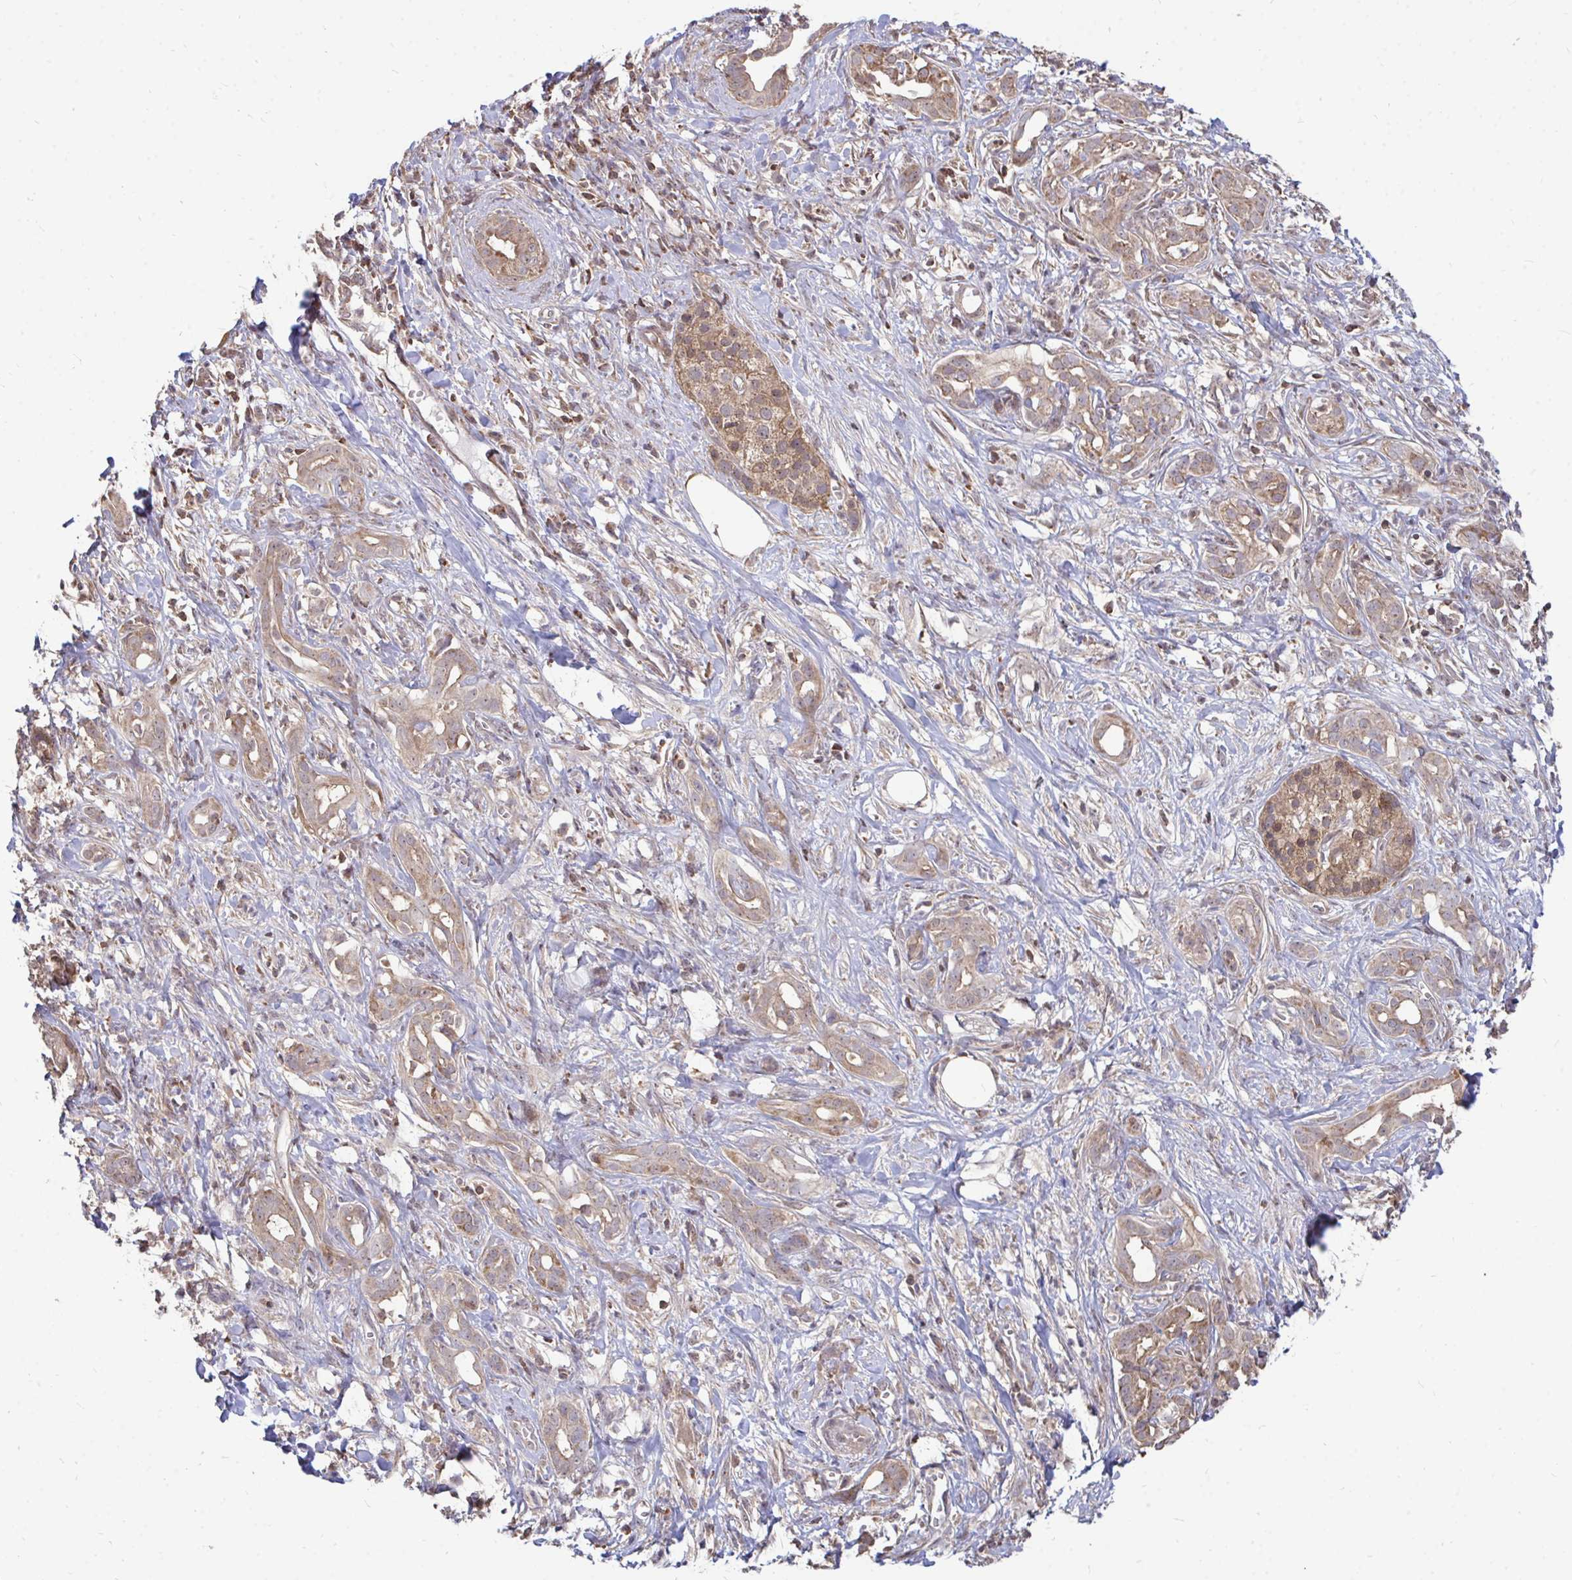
{"staining": {"intensity": "weak", "quantity": ">75%", "location": "cytoplasmic/membranous"}, "tissue": "pancreatic cancer", "cell_type": "Tumor cells", "image_type": "cancer", "snomed": [{"axis": "morphology", "description": "Adenocarcinoma, NOS"}, {"axis": "topography", "description": "Pancreas"}], "caption": "Immunohistochemistry (IHC) of human pancreatic cancer (adenocarcinoma) shows low levels of weak cytoplasmic/membranous positivity in about >75% of tumor cells.", "gene": "DNAJA2", "patient": {"sex": "male", "age": 61}}